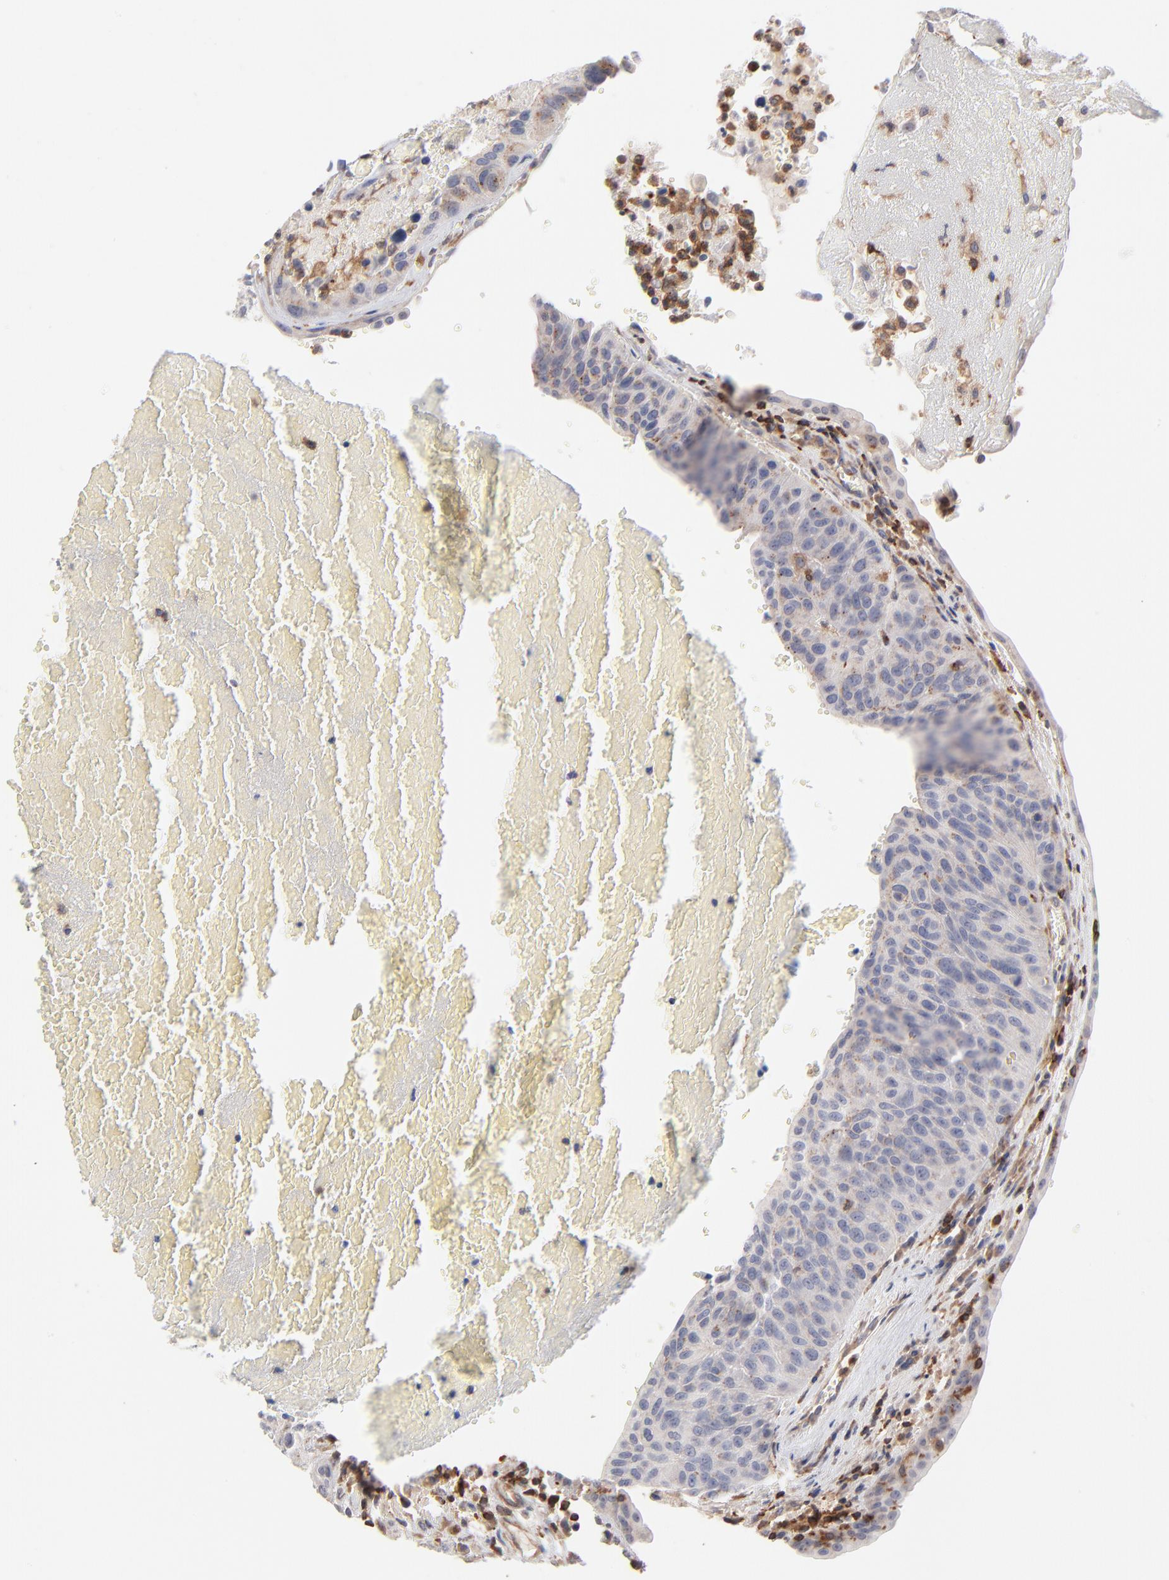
{"staining": {"intensity": "negative", "quantity": "none", "location": "none"}, "tissue": "urothelial cancer", "cell_type": "Tumor cells", "image_type": "cancer", "snomed": [{"axis": "morphology", "description": "Urothelial carcinoma, High grade"}, {"axis": "topography", "description": "Urinary bladder"}], "caption": "This is a photomicrograph of immunohistochemistry staining of urothelial cancer, which shows no positivity in tumor cells.", "gene": "WIPF1", "patient": {"sex": "male", "age": 66}}